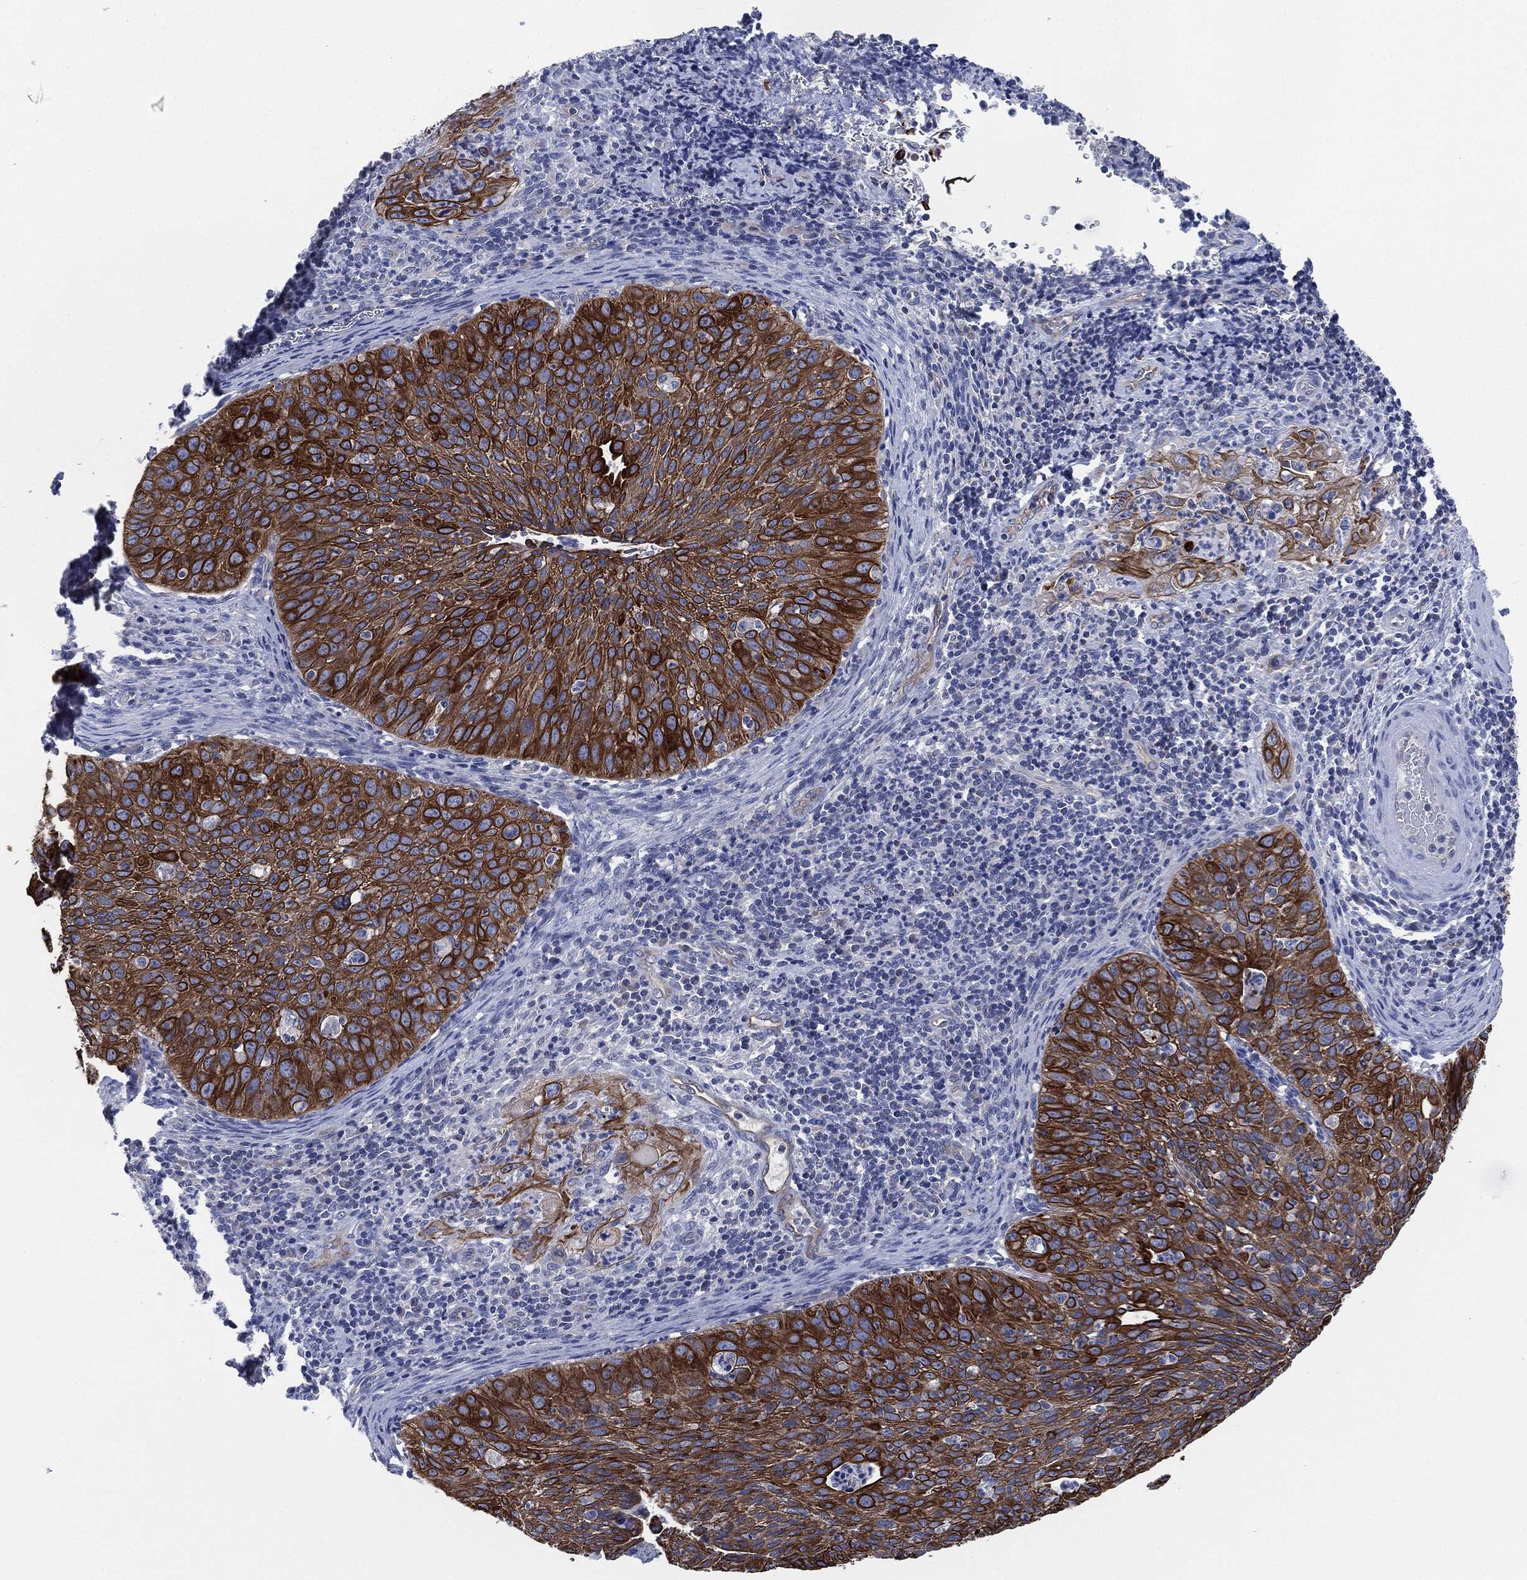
{"staining": {"intensity": "strong", "quantity": ">75%", "location": "cytoplasmic/membranous"}, "tissue": "cervical cancer", "cell_type": "Tumor cells", "image_type": "cancer", "snomed": [{"axis": "morphology", "description": "Squamous cell carcinoma, NOS"}, {"axis": "topography", "description": "Cervix"}], "caption": "Immunohistochemistry (IHC) histopathology image of neoplastic tissue: human cervical cancer (squamous cell carcinoma) stained using immunohistochemistry reveals high levels of strong protein expression localized specifically in the cytoplasmic/membranous of tumor cells, appearing as a cytoplasmic/membranous brown color.", "gene": "SHROOM2", "patient": {"sex": "female", "age": 26}}